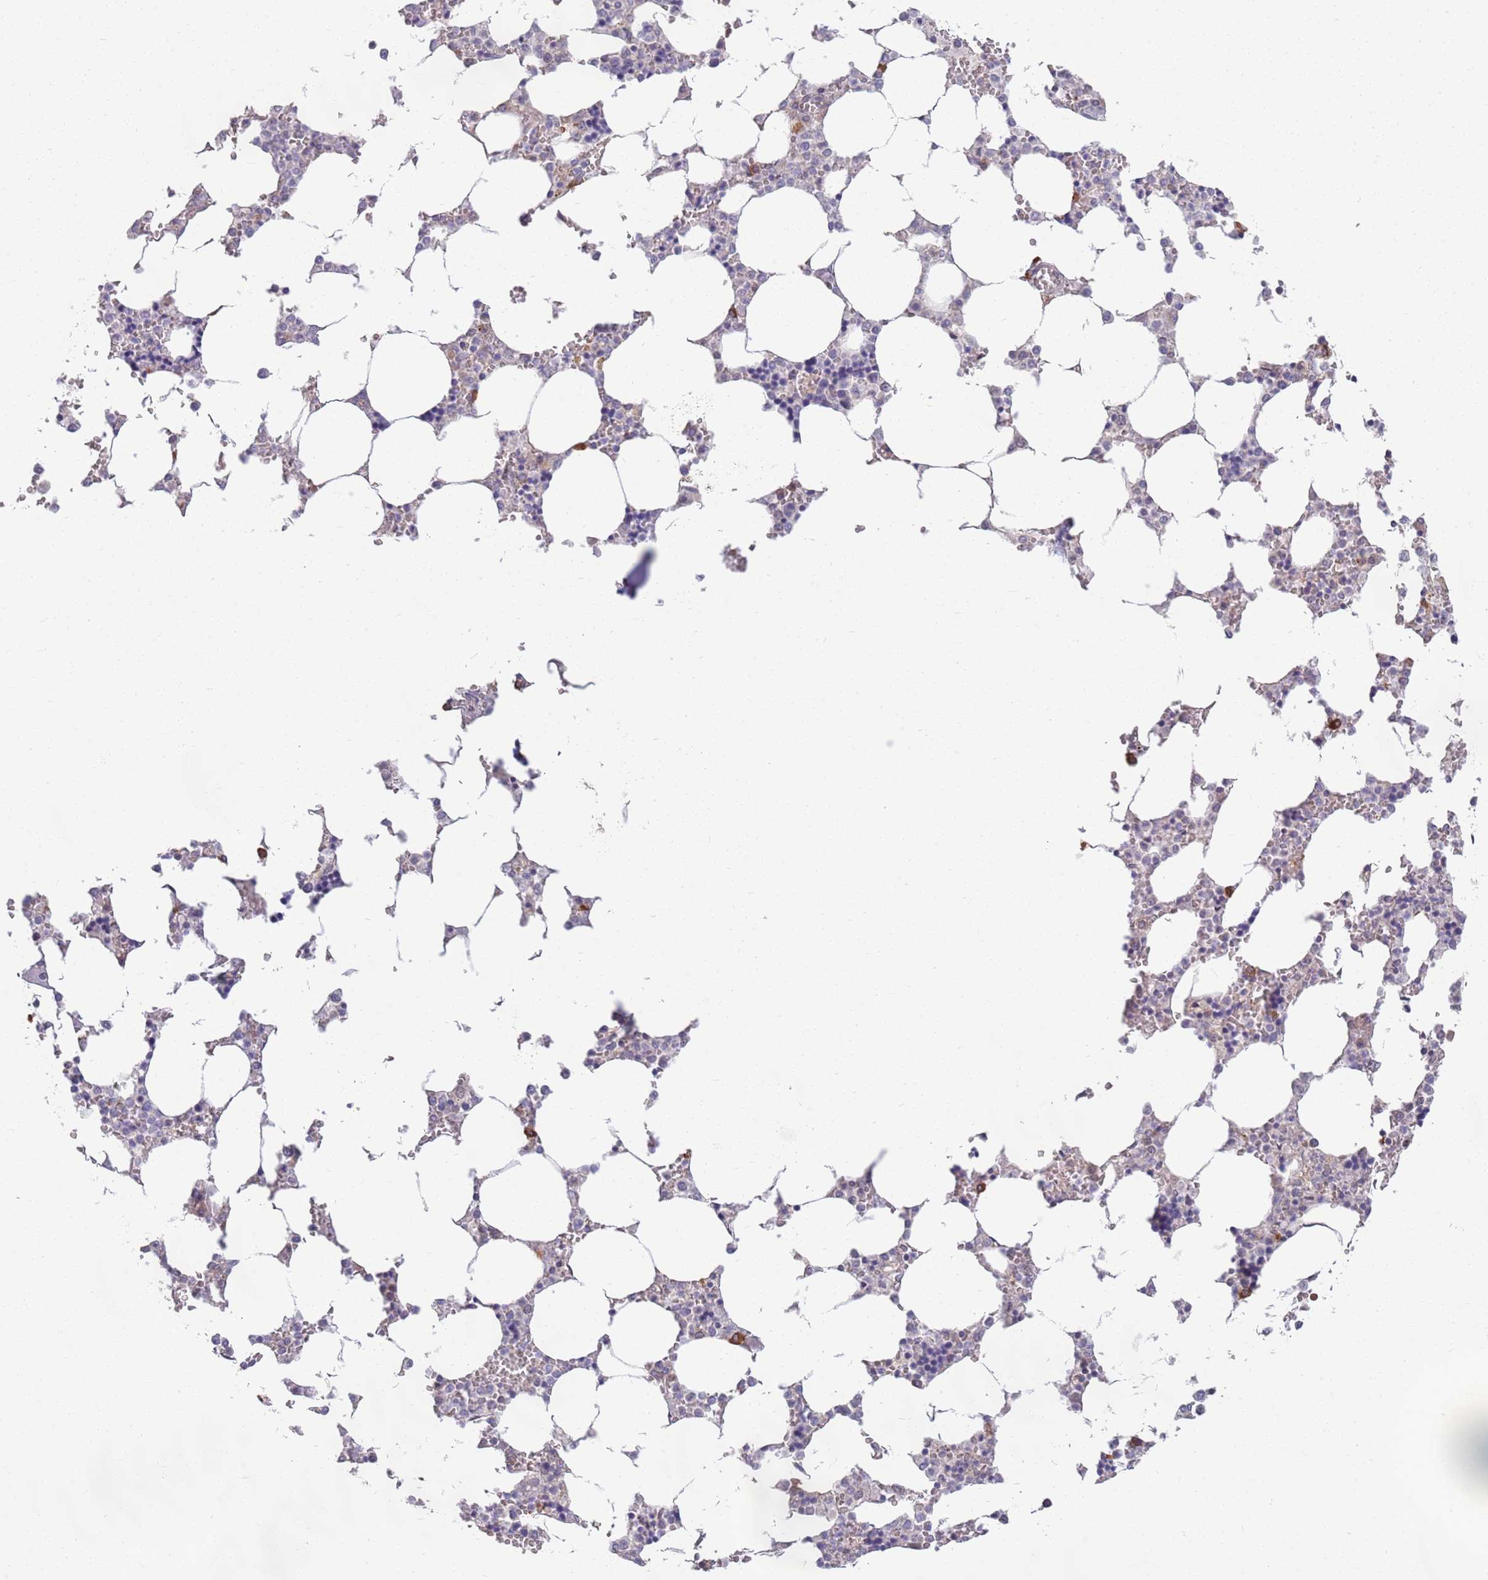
{"staining": {"intensity": "negative", "quantity": "none", "location": "none"}, "tissue": "bone marrow", "cell_type": "Hematopoietic cells", "image_type": "normal", "snomed": [{"axis": "morphology", "description": "Normal tissue, NOS"}, {"axis": "topography", "description": "Bone marrow"}], "caption": "The micrograph demonstrates no significant positivity in hematopoietic cells of bone marrow. (DAB immunohistochemistry (IHC) with hematoxylin counter stain).", "gene": "MARVELD2", "patient": {"sex": "male", "age": 64}}